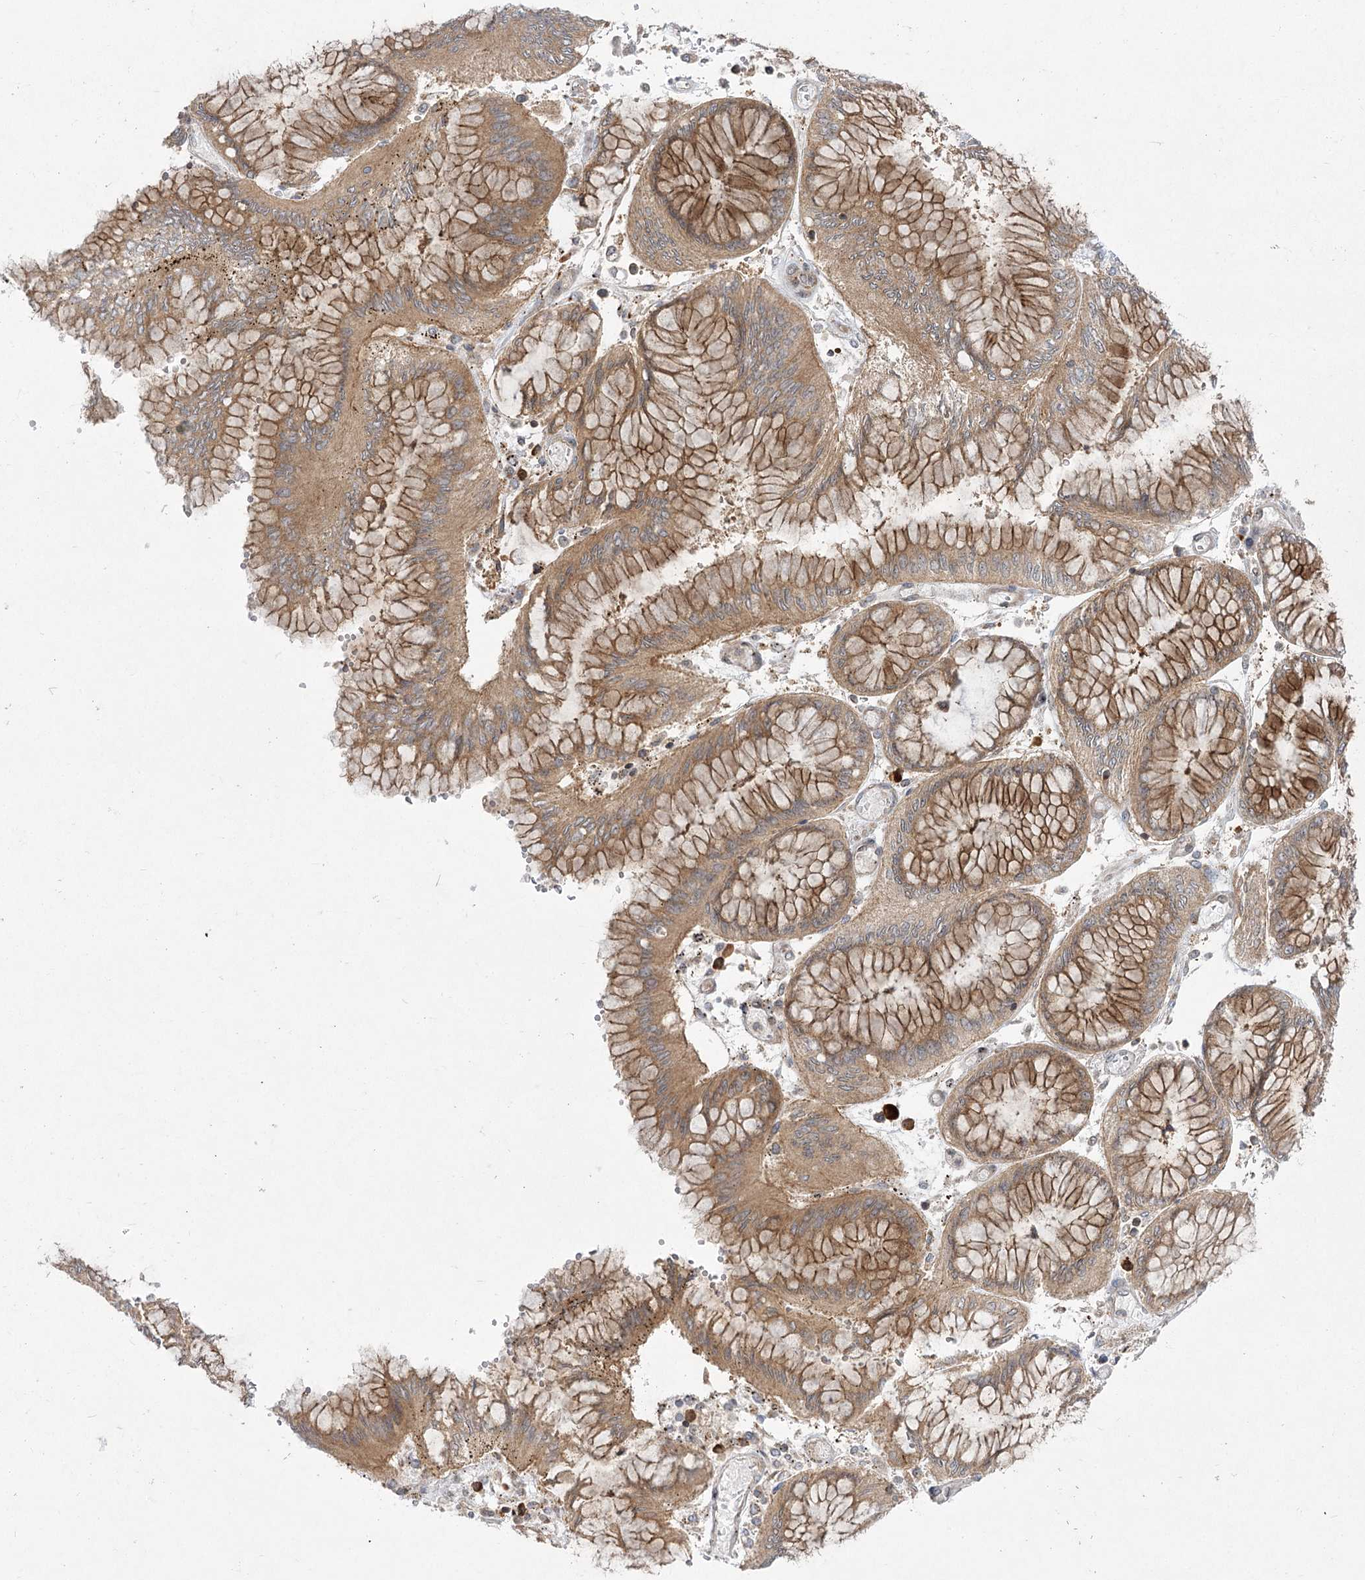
{"staining": {"intensity": "moderate", "quantity": ">75%", "location": "cytoplasmic/membranous"}, "tissue": "stomach cancer", "cell_type": "Tumor cells", "image_type": "cancer", "snomed": [{"axis": "morphology", "description": "Adenocarcinoma, NOS"}, {"axis": "topography", "description": "Stomach"}], "caption": "DAB (3,3'-diaminobenzidine) immunohistochemical staining of adenocarcinoma (stomach) reveals moderate cytoplasmic/membranous protein positivity in approximately >75% of tumor cells.", "gene": "SYTL1", "patient": {"sex": "male", "age": 76}}